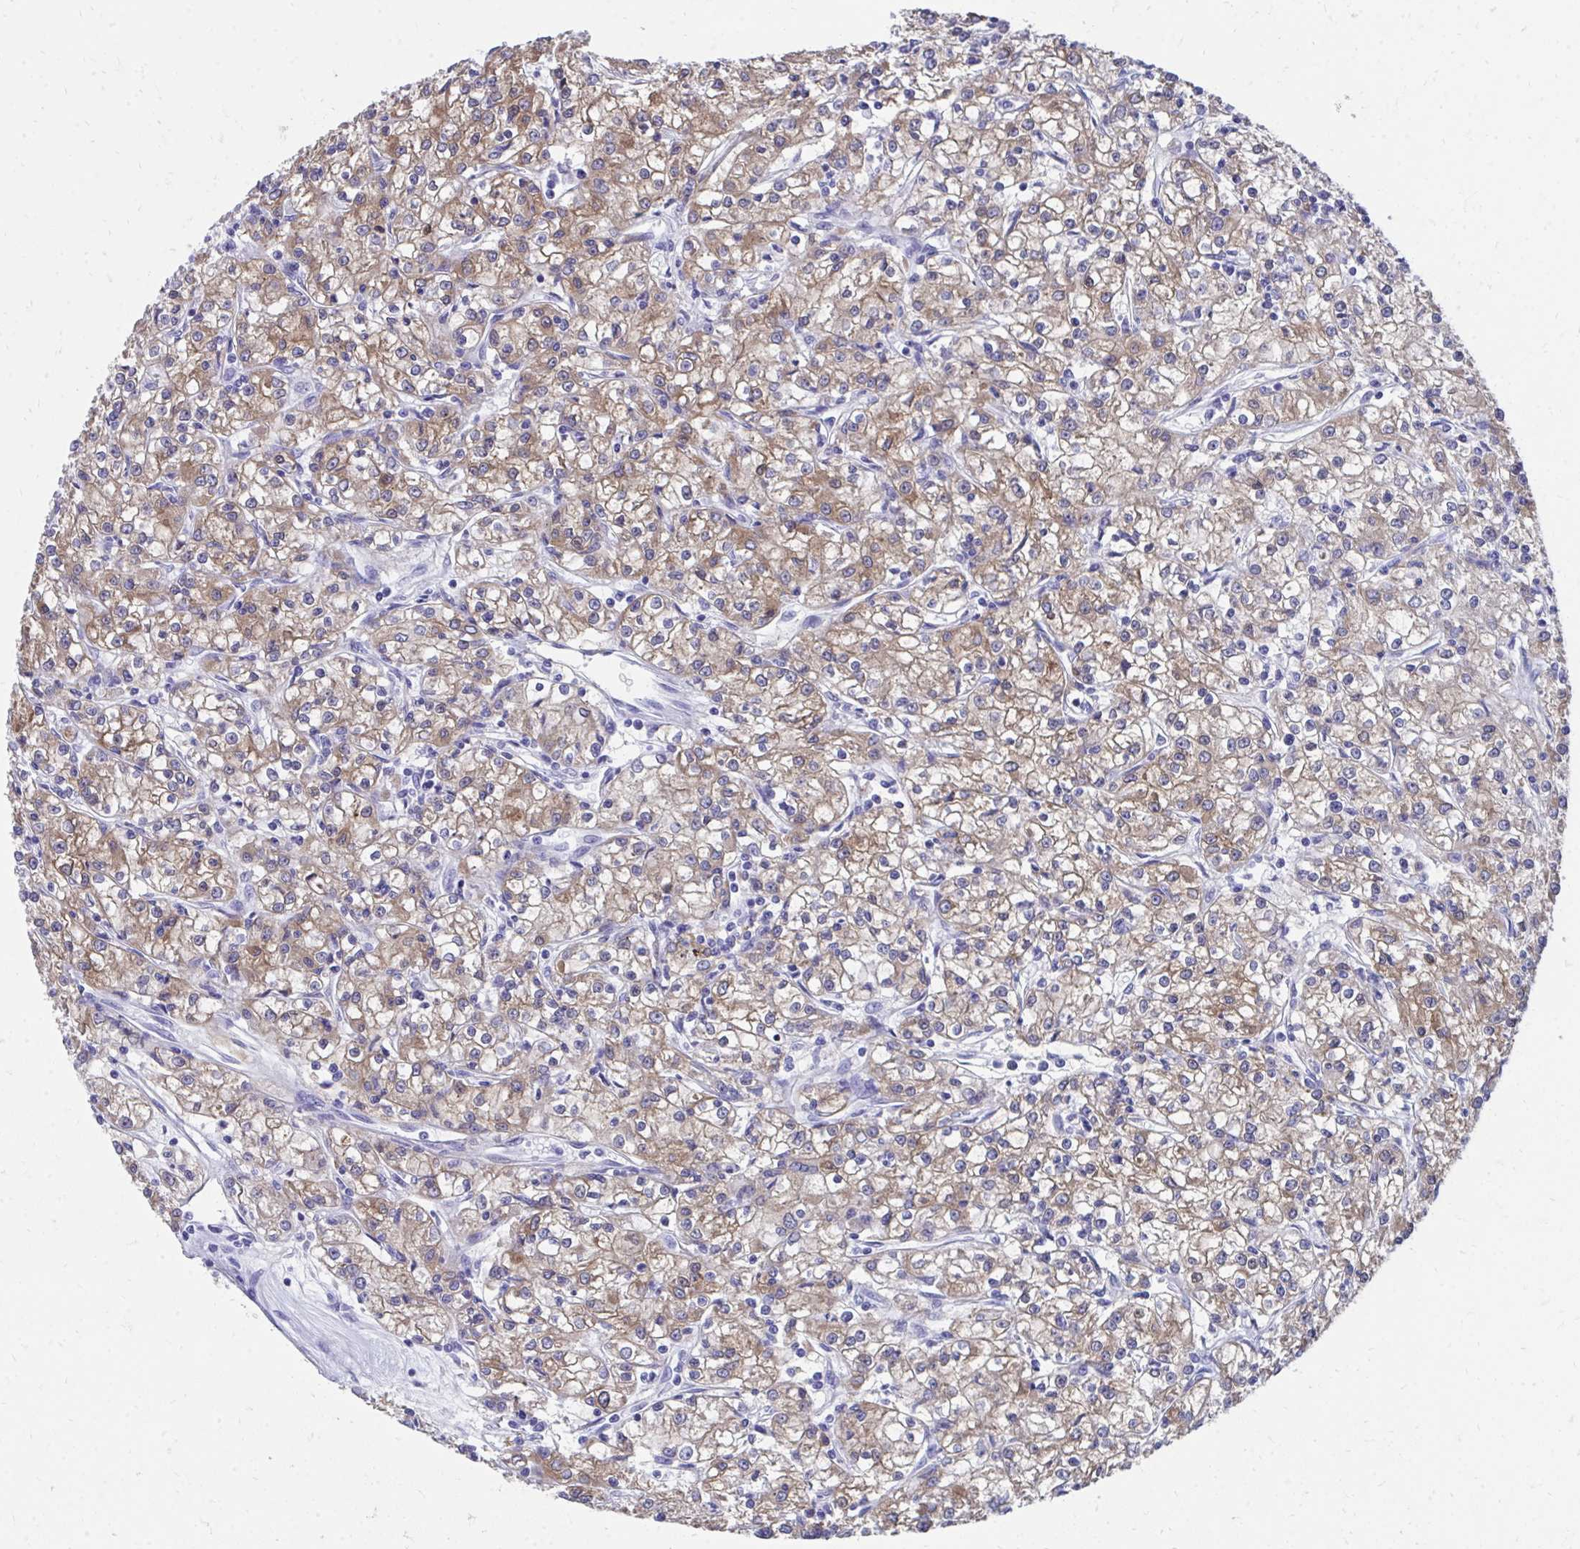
{"staining": {"intensity": "weak", "quantity": "25%-75%", "location": "cytoplasmic/membranous"}, "tissue": "renal cancer", "cell_type": "Tumor cells", "image_type": "cancer", "snomed": [{"axis": "morphology", "description": "Adenocarcinoma, NOS"}, {"axis": "topography", "description": "Kidney"}], "caption": "The immunohistochemical stain highlights weak cytoplasmic/membranous expression in tumor cells of renal cancer tissue.", "gene": "HGD", "patient": {"sex": "female", "age": 59}}